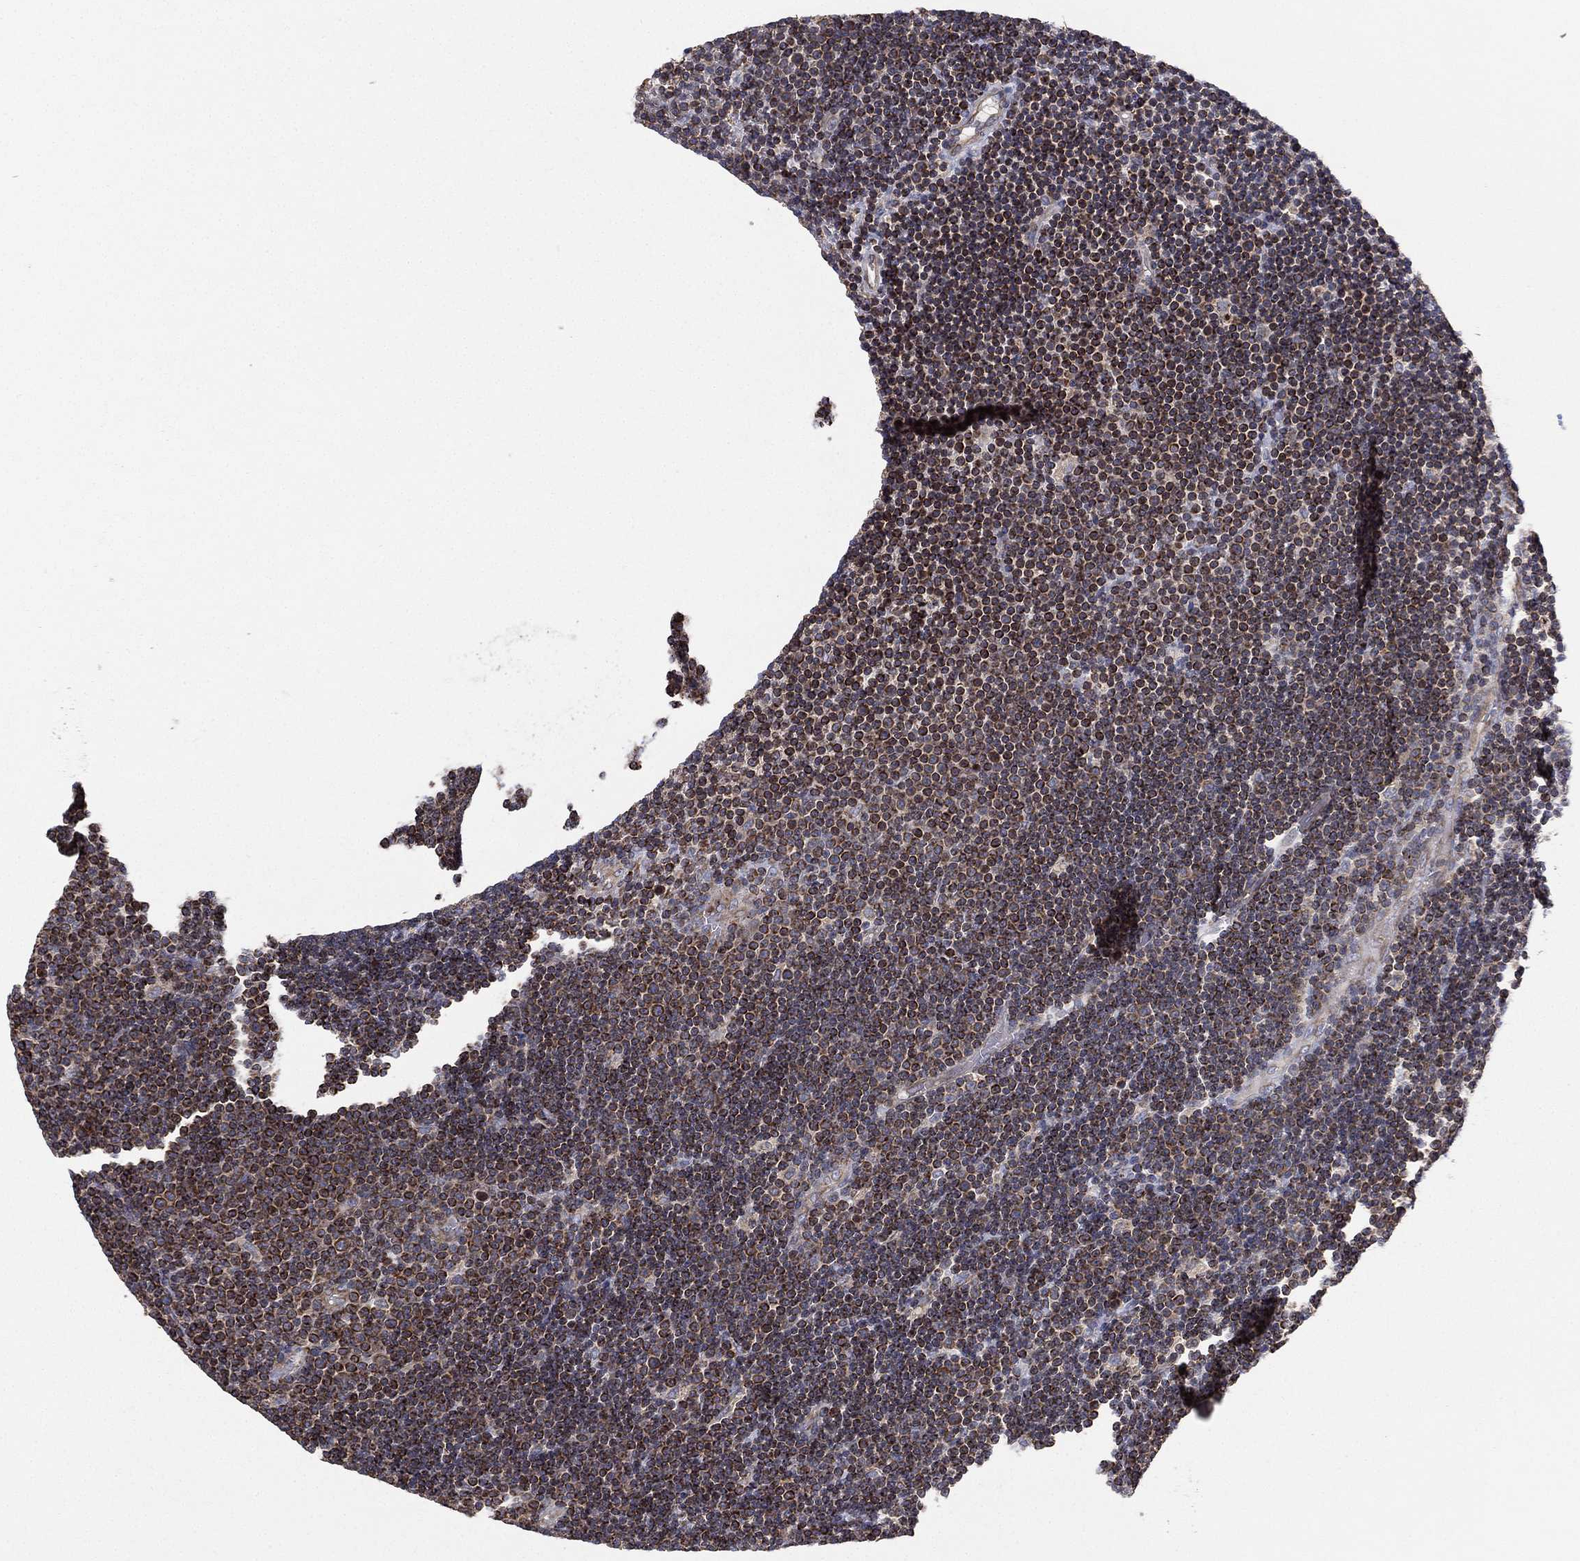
{"staining": {"intensity": "moderate", "quantity": "25%-75%", "location": "cytoplasmic/membranous"}, "tissue": "lymphoma", "cell_type": "Tumor cells", "image_type": "cancer", "snomed": [{"axis": "morphology", "description": "Malignant lymphoma, non-Hodgkin's type, Low grade"}, {"axis": "topography", "description": "Brain"}], "caption": "IHC of human low-grade malignant lymphoma, non-Hodgkin's type displays medium levels of moderate cytoplasmic/membranous expression in approximately 25%-75% of tumor cells.", "gene": "CYB5B", "patient": {"sex": "female", "age": 66}}